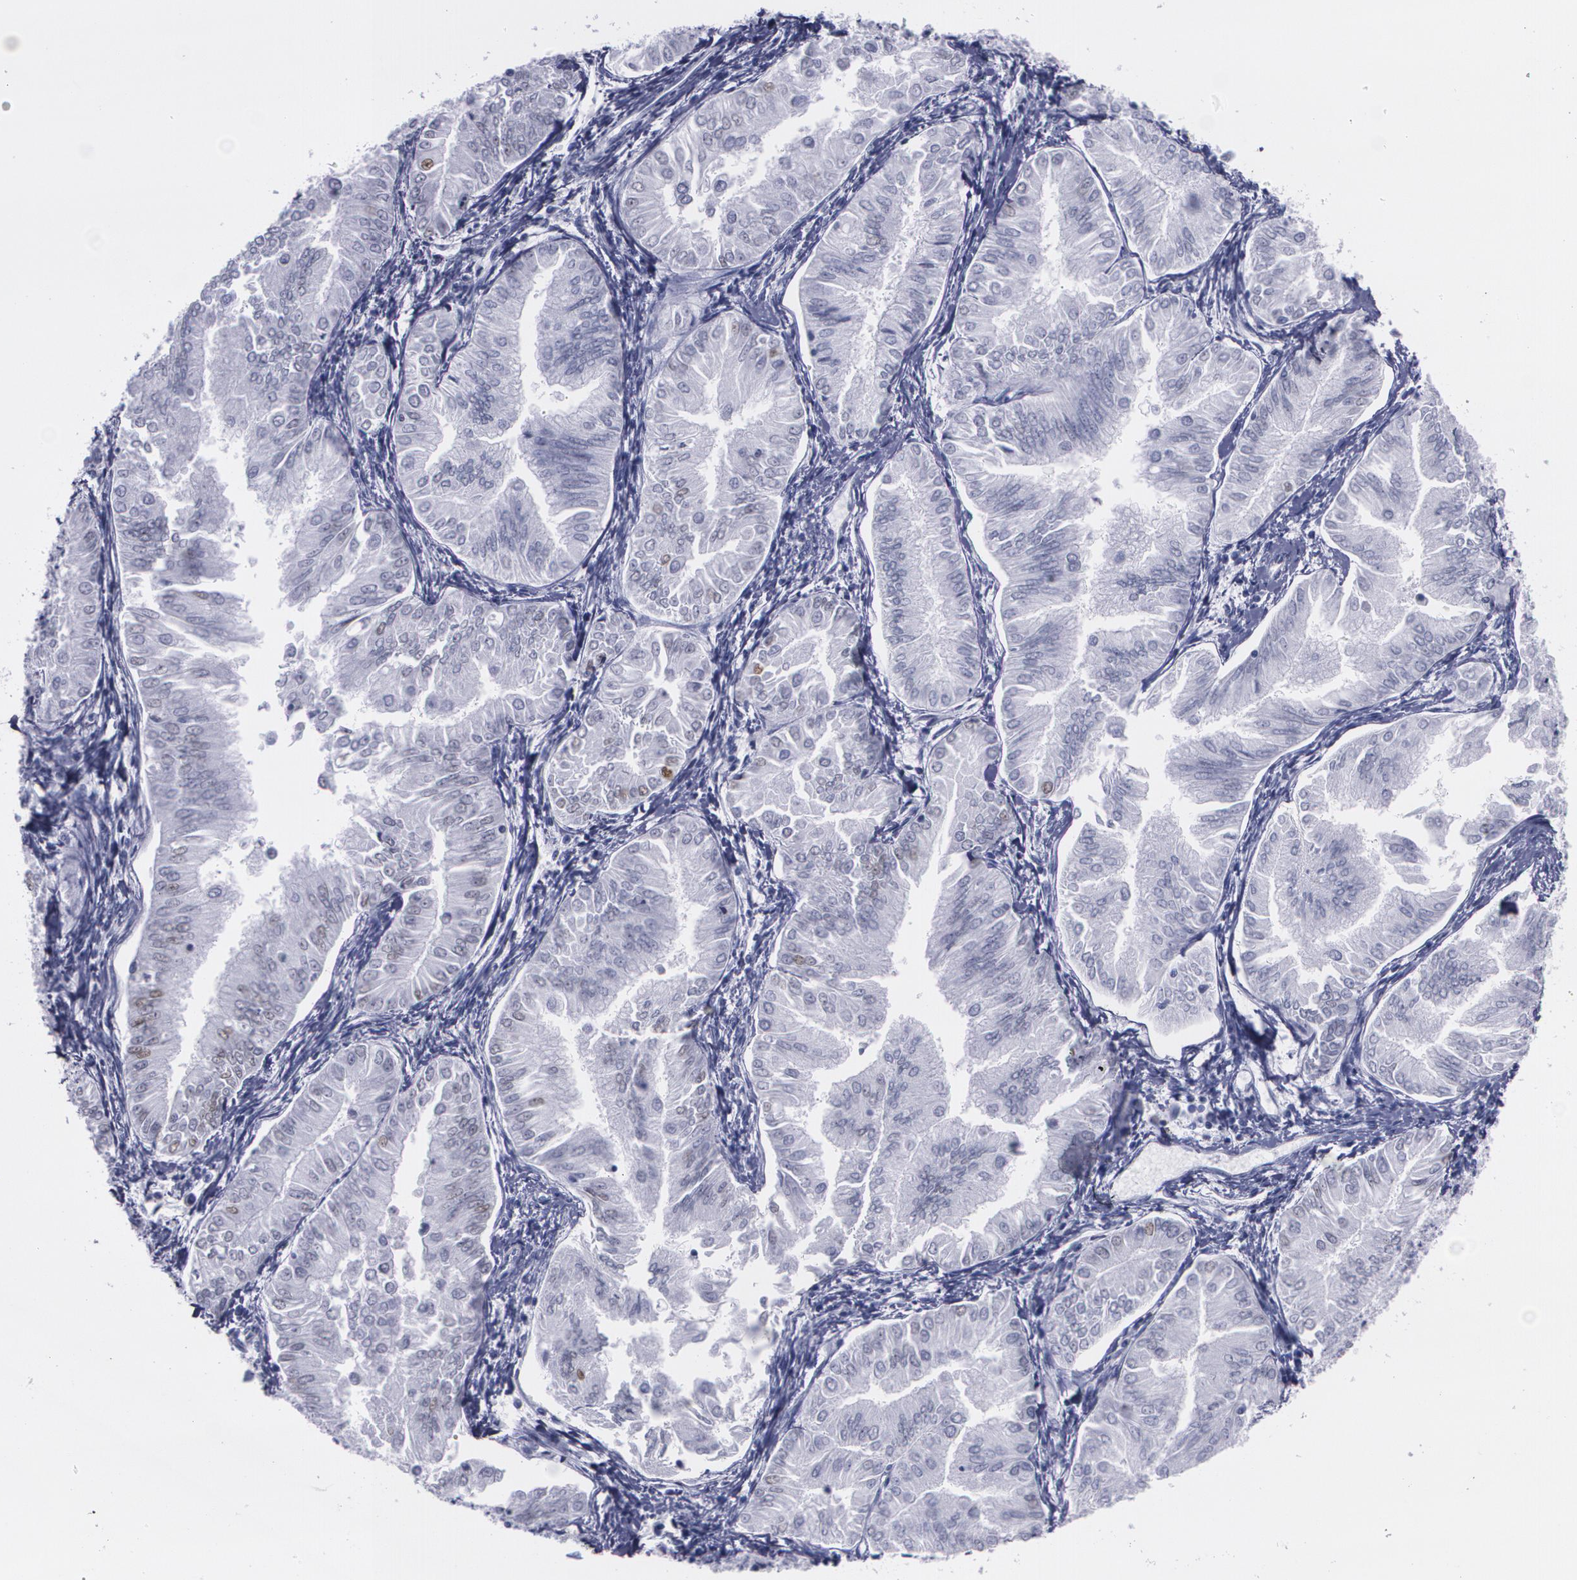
{"staining": {"intensity": "negative", "quantity": "none", "location": "none"}, "tissue": "endometrial cancer", "cell_type": "Tumor cells", "image_type": "cancer", "snomed": [{"axis": "morphology", "description": "Adenocarcinoma, NOS"}, {"axis": "topography", "description": "Endometrium"}], "caption": "Immunohistochemical staining of human endometrial cancer displays no significant staining in tumor cells.", "gene": "TP53", "patient": {"sex": "female", "age": 53}}